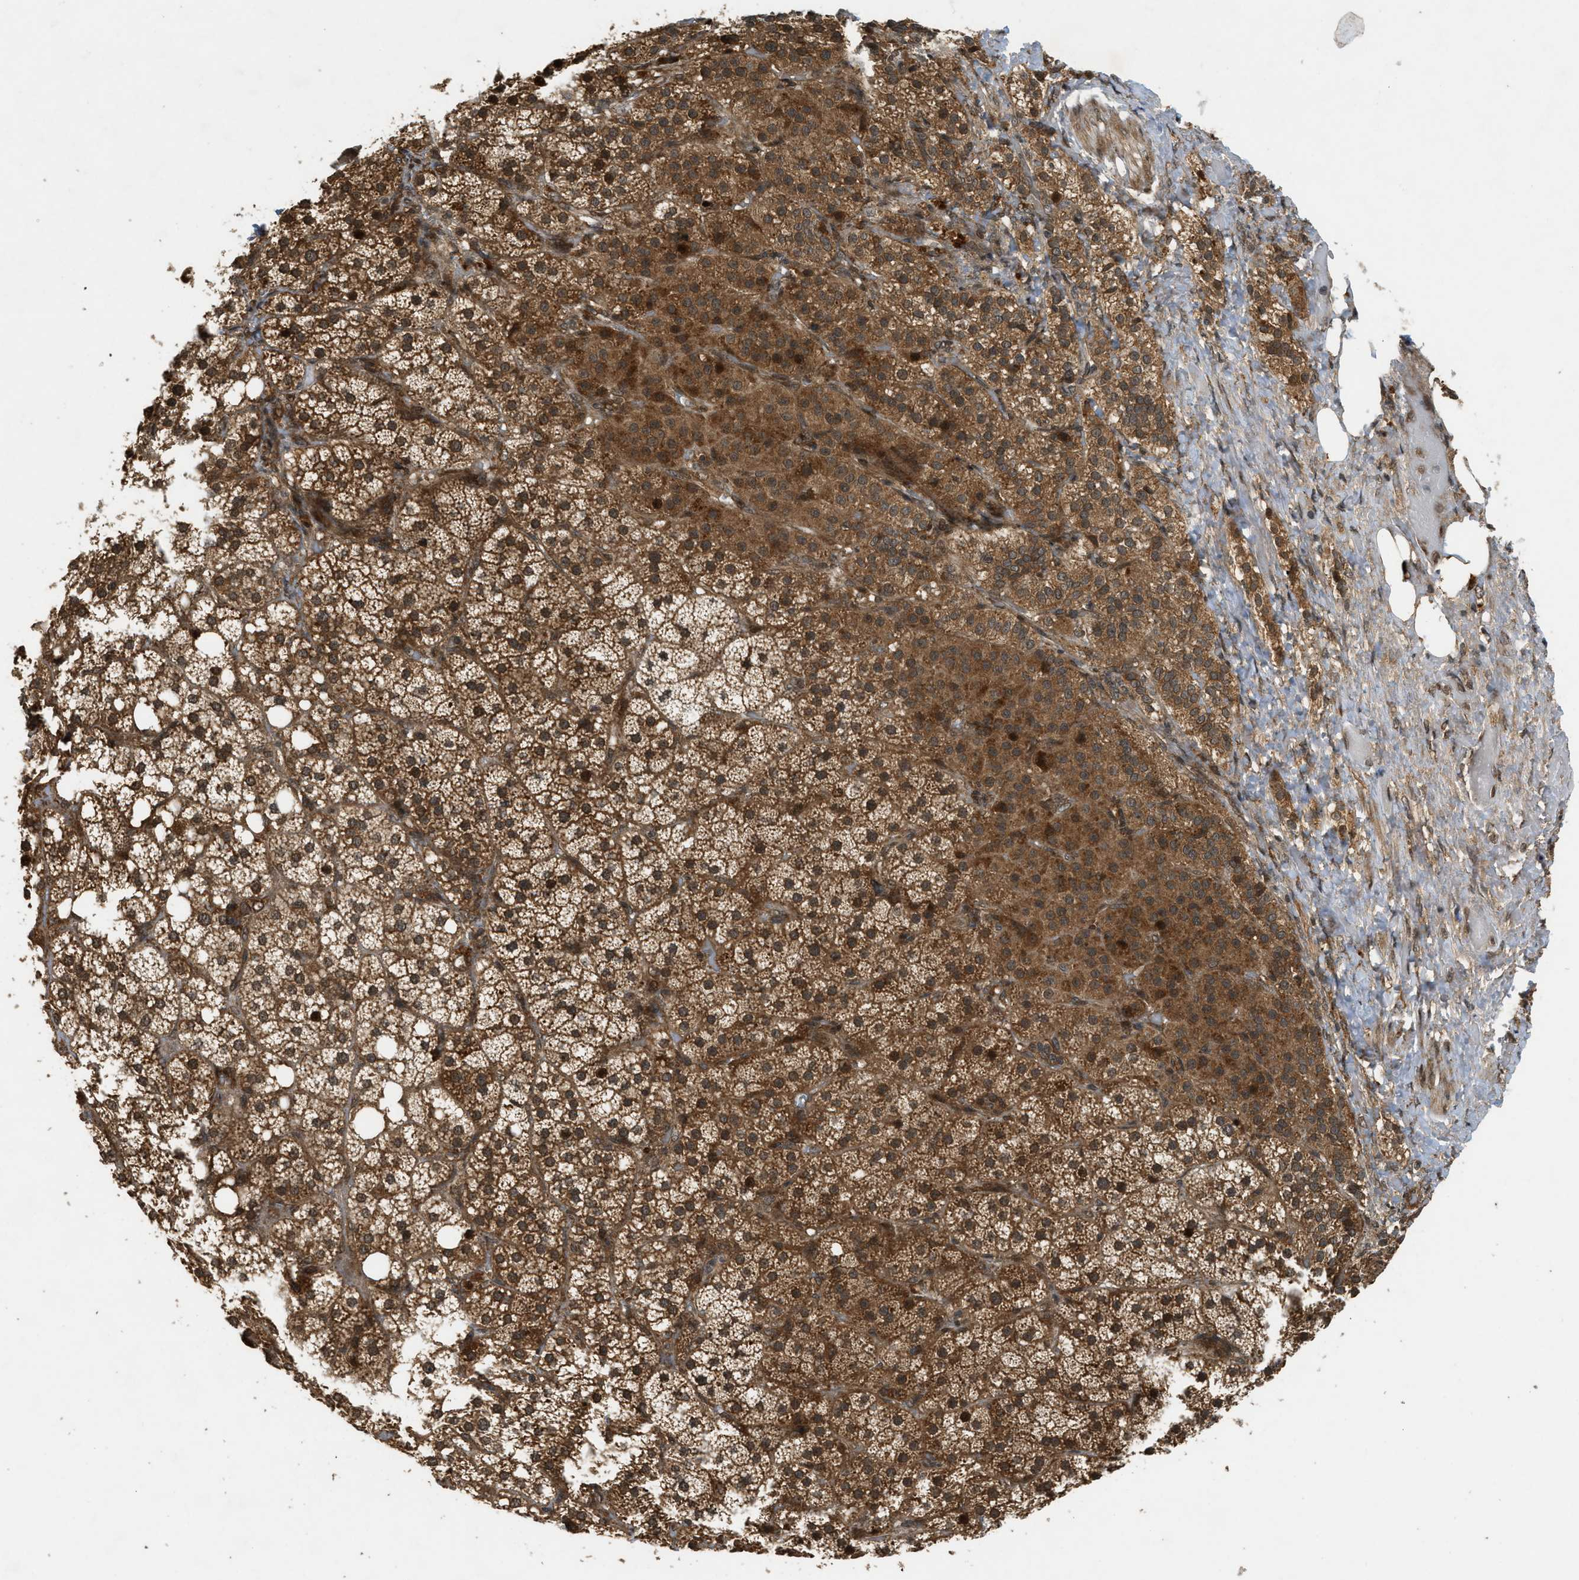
{"staining": {"intensity": "strong", "quantity": ">75%", "location": "cytoplasmic/membranous,nuclear"}, "tissue": "adrenal gland", "cell_type": "Glandular cells", "image_type": "normal", "snomed": [{"axis": "morphology", "description": "Normal tissue, NOS"}, {"axis": "topography", "description": "Adrenal gland"}], "caption": "Immunohistochemistry (IHC) histopathology image of unremarkable adrenal gland: adrenal gland stained using immunohistochemistry reveals high levels of strong protein expression localized specifically in the cytoplasmic/membranous,nuclear of glandular cells, appearing as a cytoplasmic/membranous,nuclear brown color.", "gene": "EIF2AK3", "patient": {"sex": "female", "age": 59}}